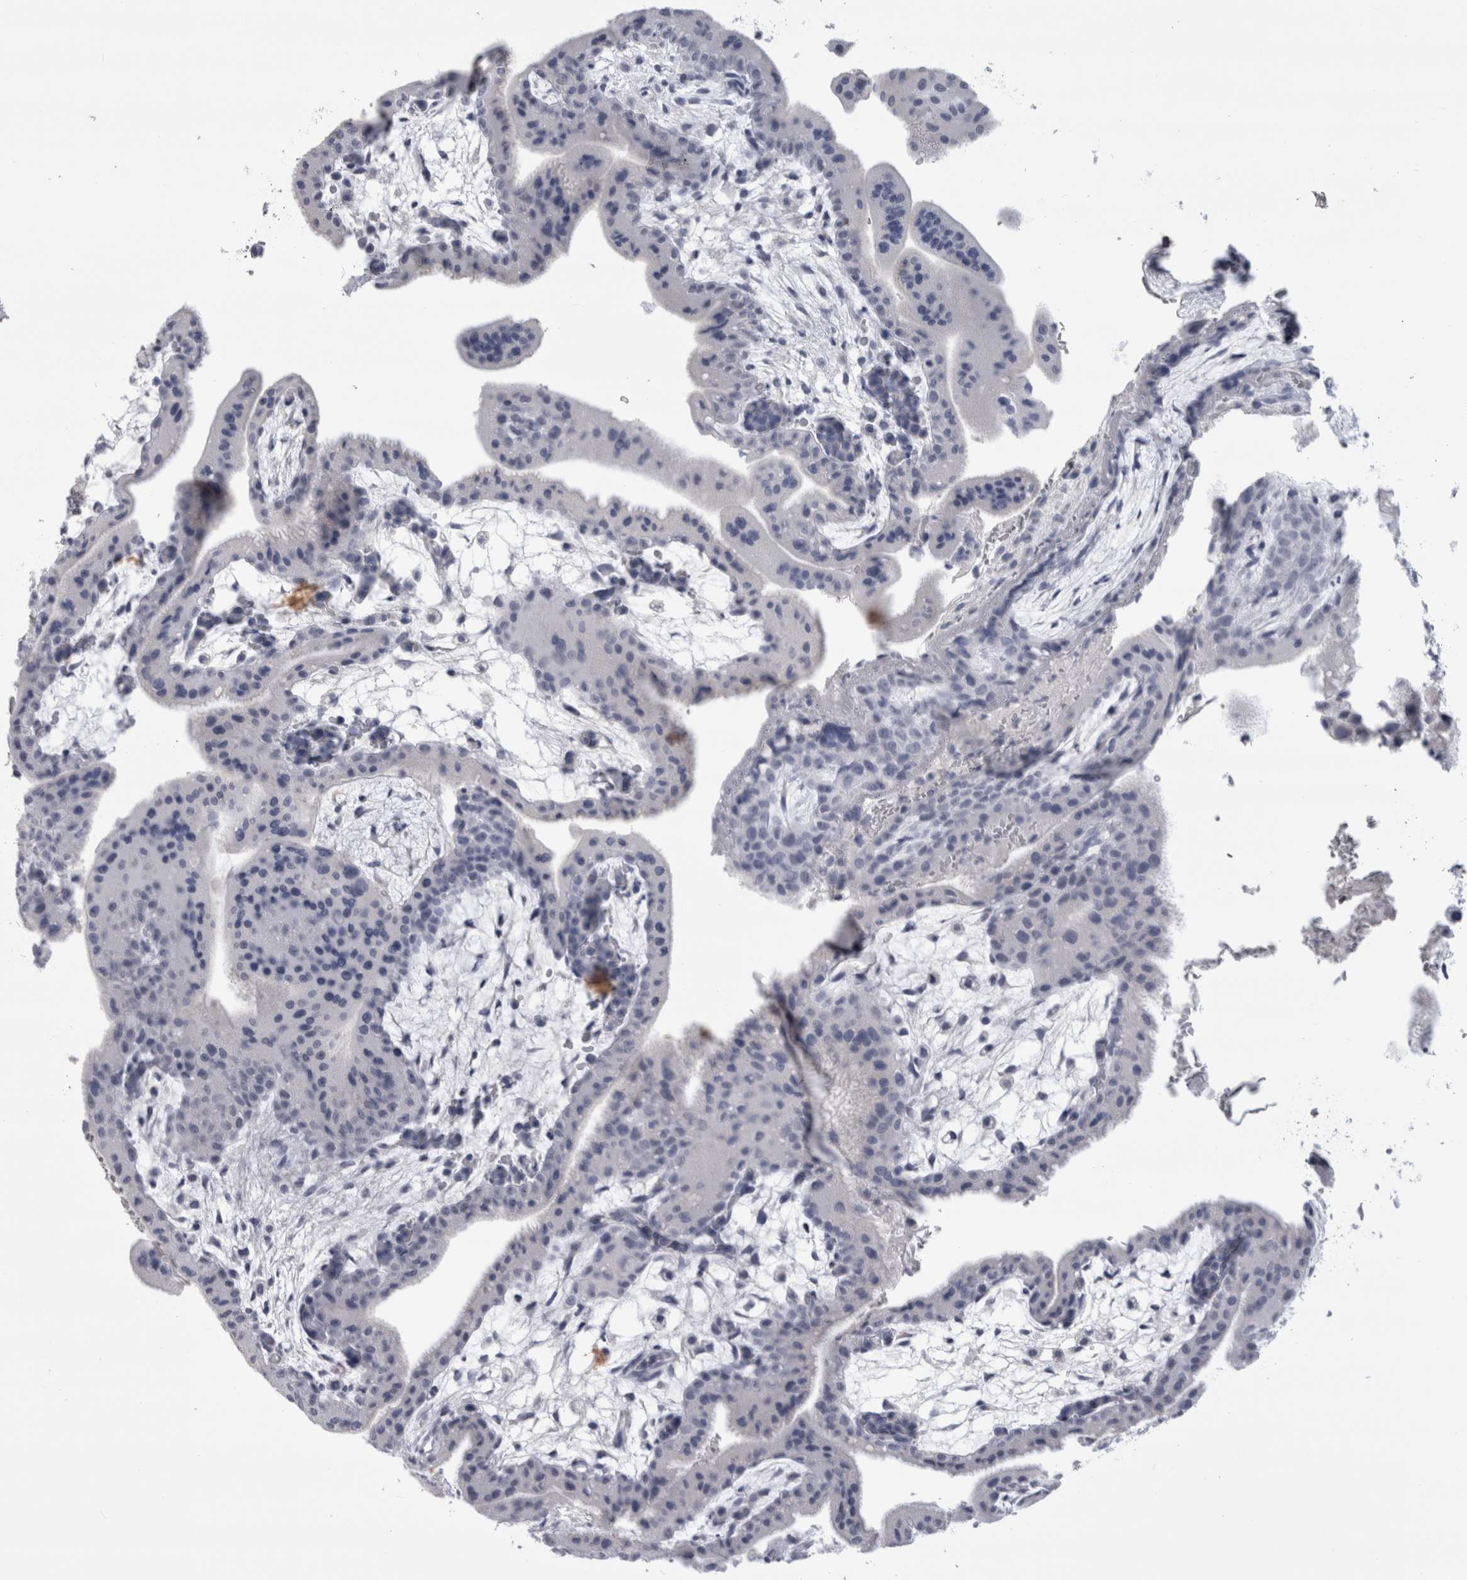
{"staining": {"intensity": "negative", "quantity": "none", "location": "none"}, "tissue": "placenta", "cell_type": "Decidual cells", "image_type": "normal", "snomed": [{"axis": "morphology", "description": "Normal tissue, NOS"}, {"axis": "topography", "description": "Placenta"}], "caption": "The photomicrograph reveals no significant positivity in decidual cells of placenta.", "gene": "PAX5", "patient": {"sex": "female", "age": 35}}